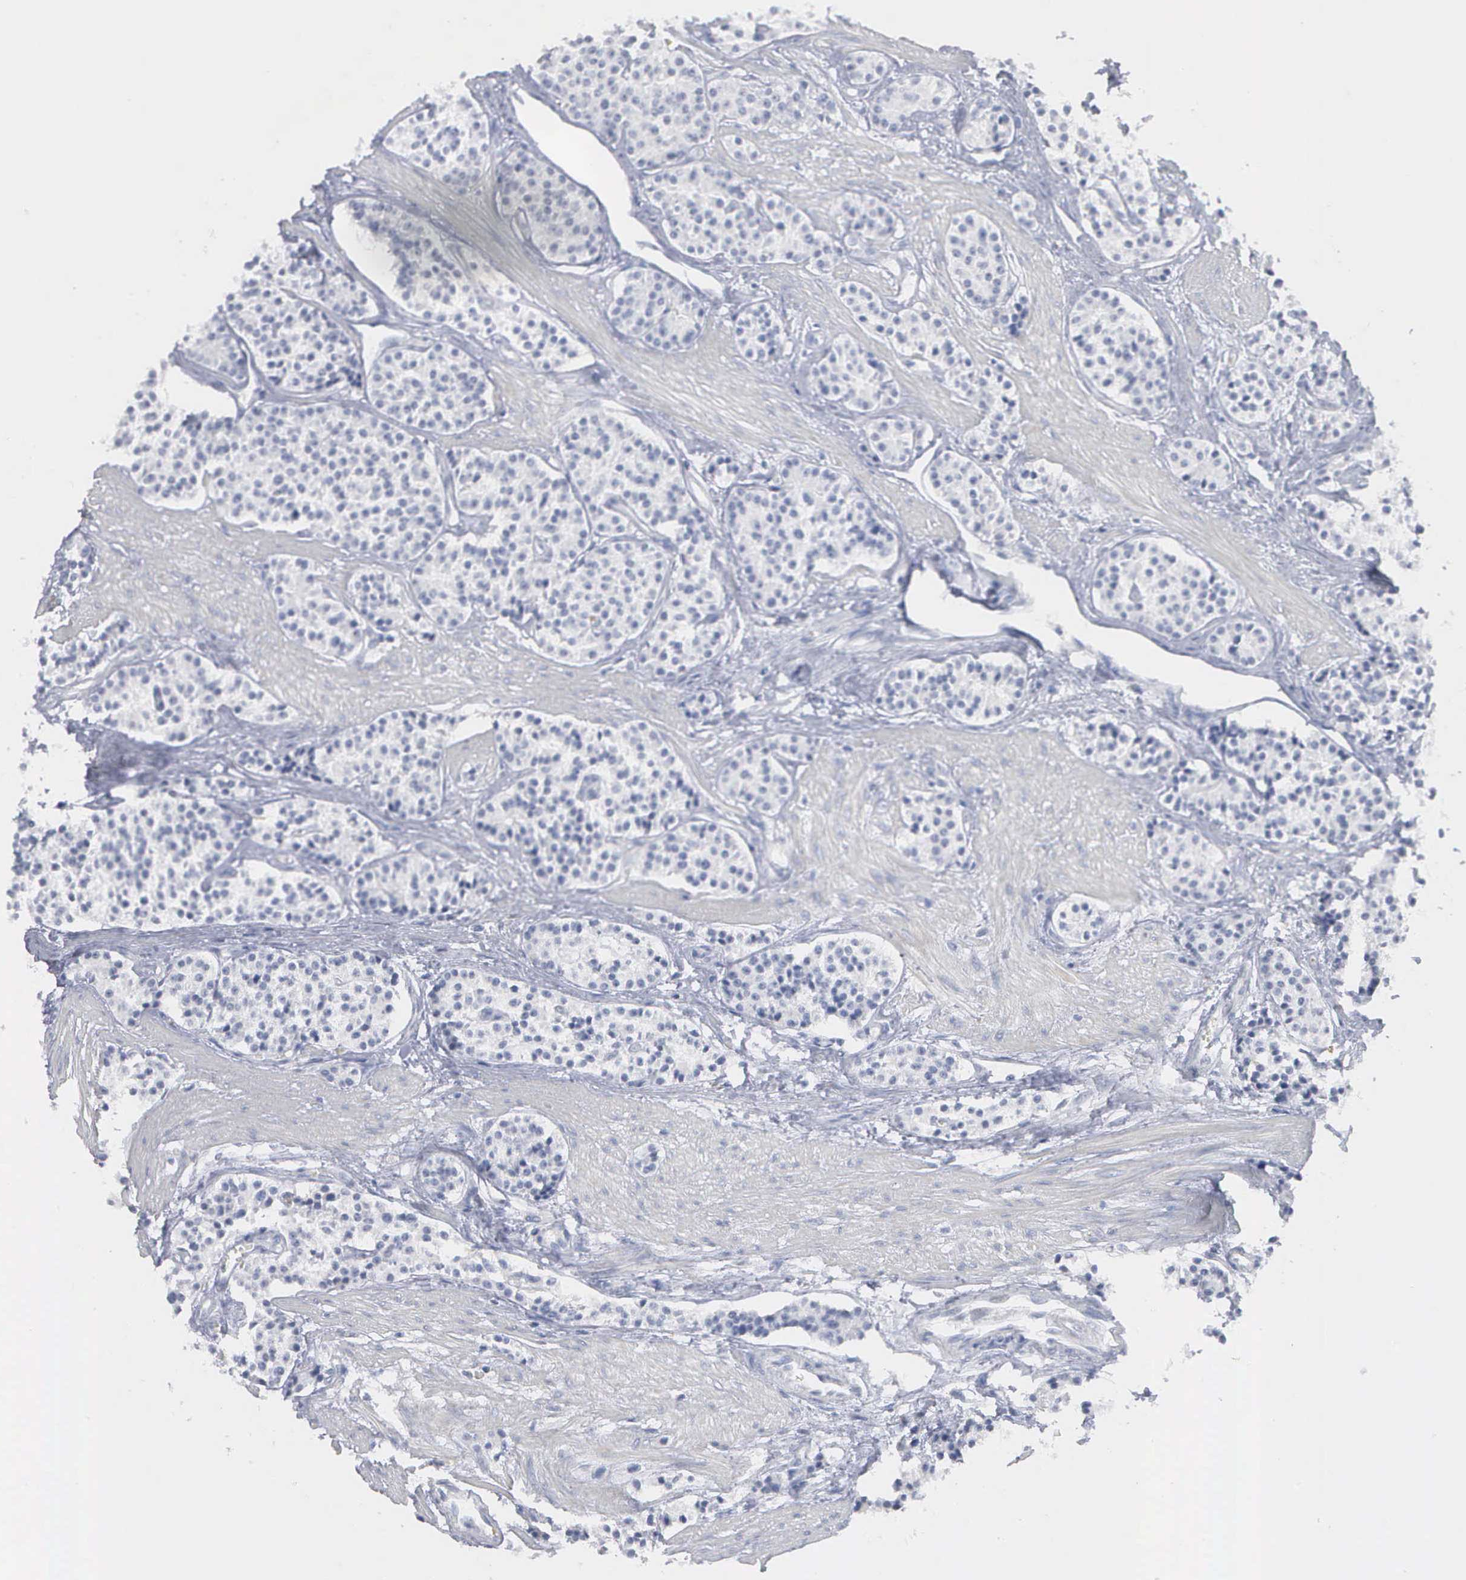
{"staining": {"intensity": "negative", "quantity": "none", "location": "none"}, "tissue": "carcinoid", "cell_type": "Tumor cells", "image_type": "cancer", "snomed": [{"axis": "morphology", "description": "Carcinoid, malignant, NOS"}, {"axis": "topography", "description": "Stomach"}], "caption": "High power microscopy micrograph of an immunohistochemistry (IHC) histopathology image of carcinoid (malignant), revealing no significant staining in tumor cells. (Immunohistochemistry (ihc), brightfield microscopy, high magnification).", "gene": "ASPHD2", "patient": {"sex": "female", "age": 76}}